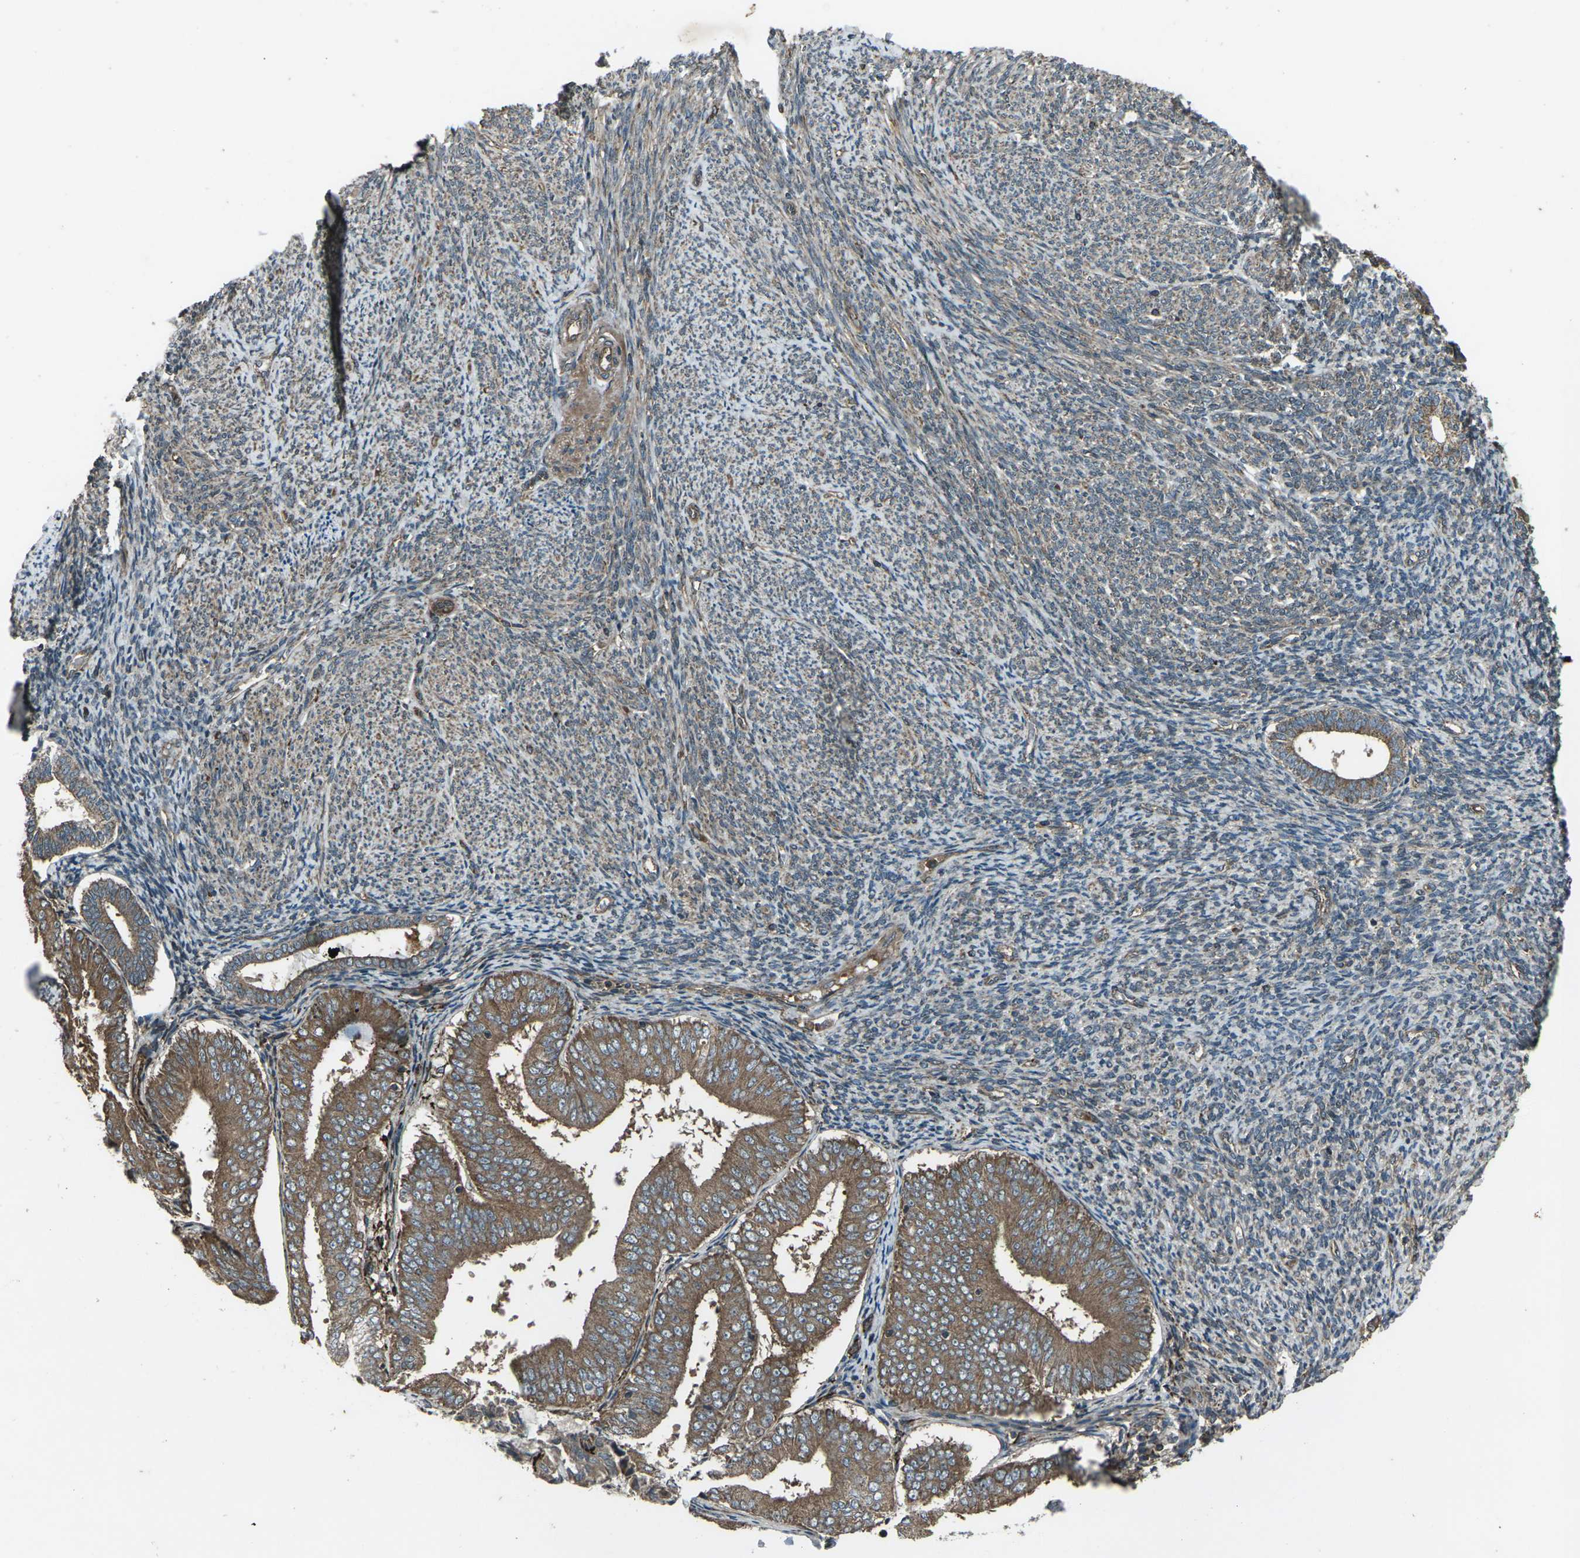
{"staining": {"intensity": "moderate", "quantity": ">75%", "location": "cytoplasmic/membranous"}, "tissue": "endometrial cancer", "cell_type": "Tumor cells", "image_type": "cancer", "snomed": [{"axis": "morphology", "description": "Adenocarcinoma, NOS"}, {"axis": "topography", "description": "Endometrium"}], "caption": "Endometrial adenocarcinoma tissue exhibits moderate cytoplasmic/membranous staining in about >75% of tumor cells, visualized by immunohistochemistry.", "gene": "LSMEM1", "patient": {"sex": "female", "age": 63}}